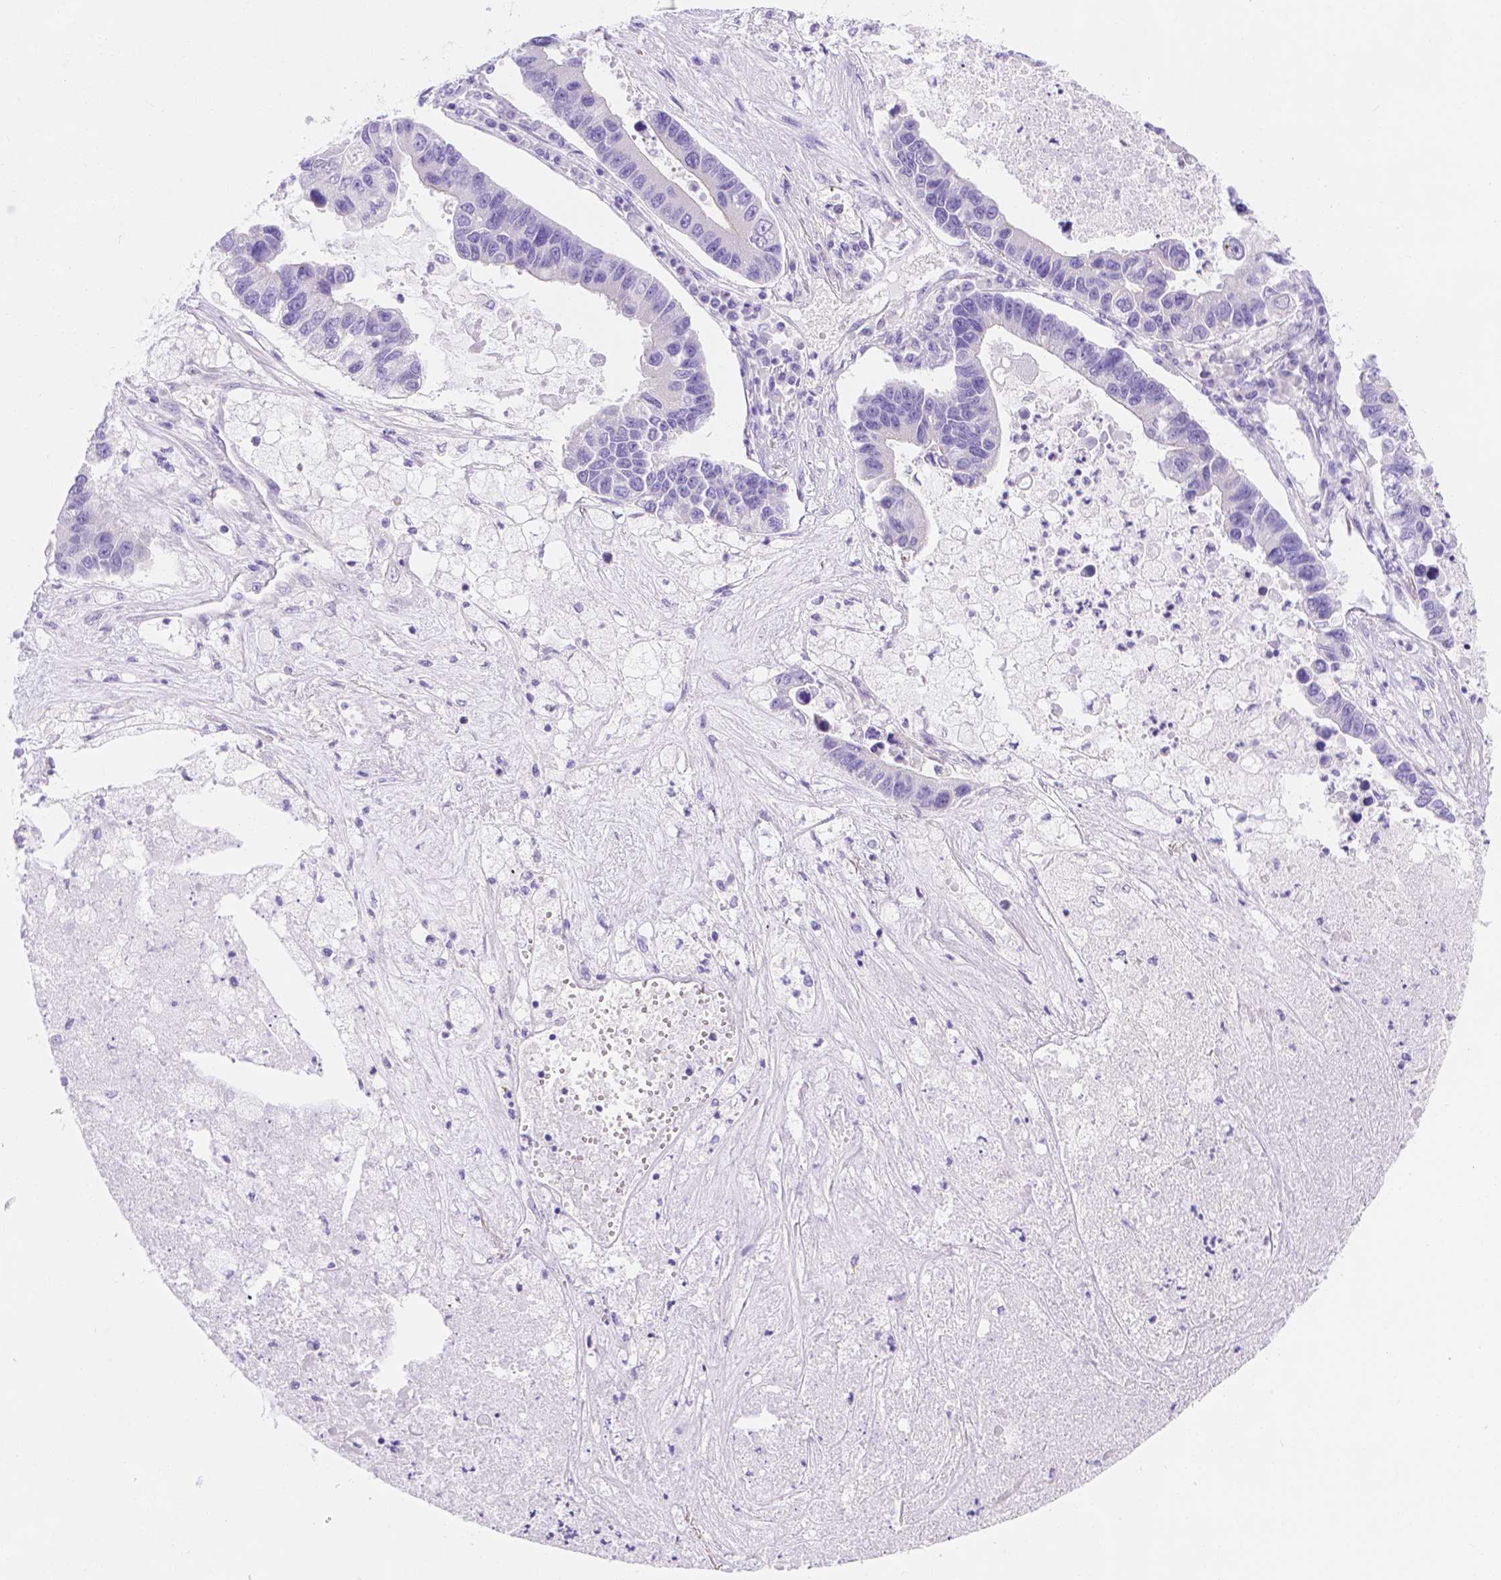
{"staining": {"intensity": "negative", "quantity": "none", "location": "none"}, "tissue": "lung cancer", "cell_type": "Tumor cells", "image_type": "cancer", "snomed": [{"axis": "morphology", "description": "Adenocarcinoma, NOS"}, {"axis": "topography", "description": "Bronchus"}, {"axis": "topography", "description": "Lung"}], "caption": "This is a histopathology image of IHC staining of lung cancer (adenocarcinoma), which shows no positivity in tumor cells.", "gene": "MLN", "patient": {"sex": "female", "age": 51}}